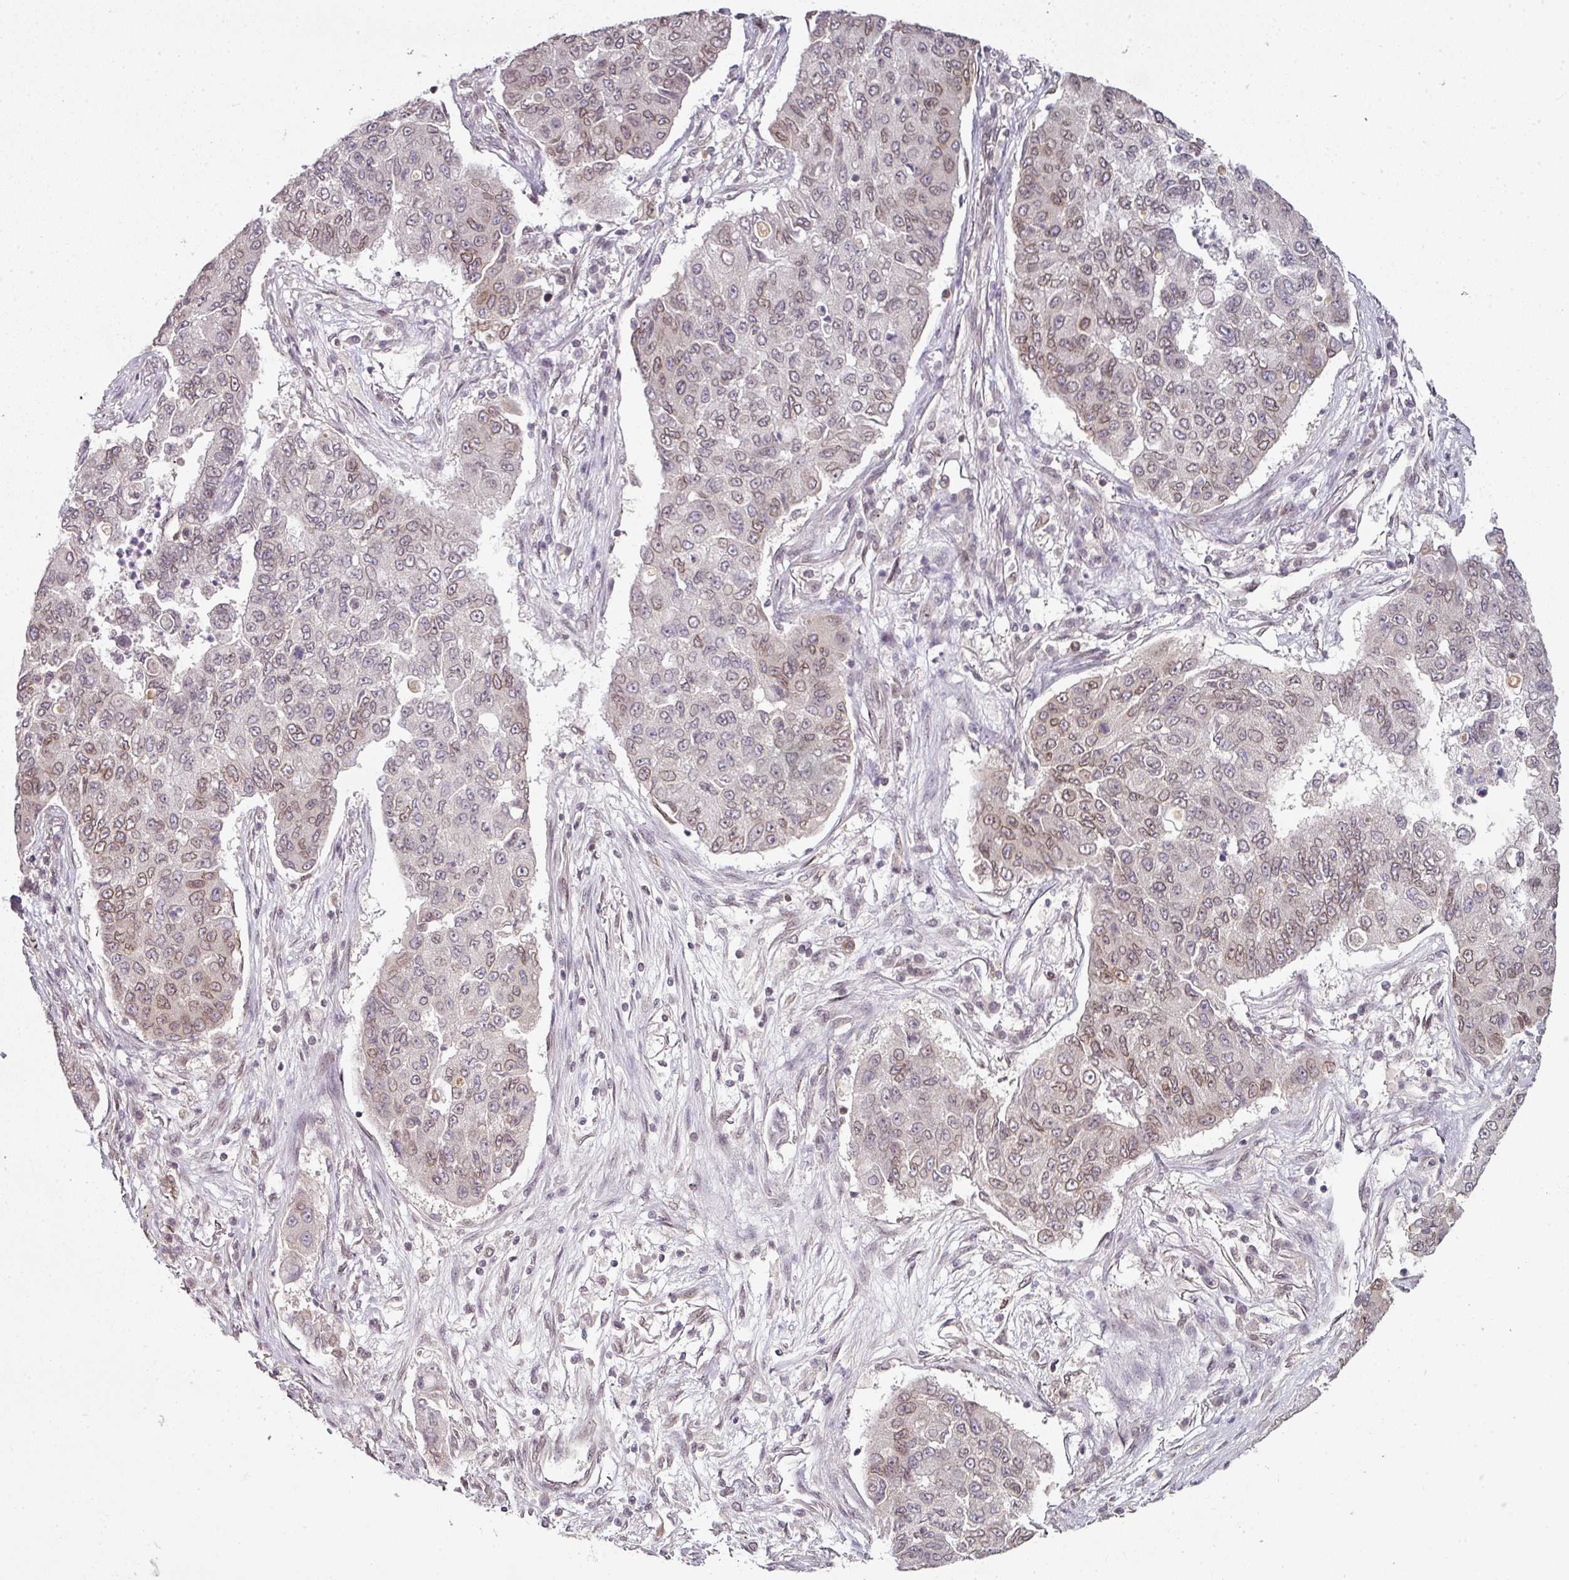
{"staining": {"intensity": "weak", "quantity": "25%-75%", "location": "cytoplasmic/membranous,nuclear"}, "tissue": "lung cancer", "cell_type": "Tumor cells", "image_type": "cancer", "snomed": [{"axis": "morphology", "description": "Squamous cell carcinoma, NOS"}, {"axis": "topography", "description": "Lung"}], "caption": "Squamous cell carcinoma (lung) stained for a protein (brown) displays weak cytoplasmic/membranous and nuclear positive positivity in about 25%-75% of tumor cells.", "gene": "RANGAP1", "patient": {"sex": "male", "age": 74}}